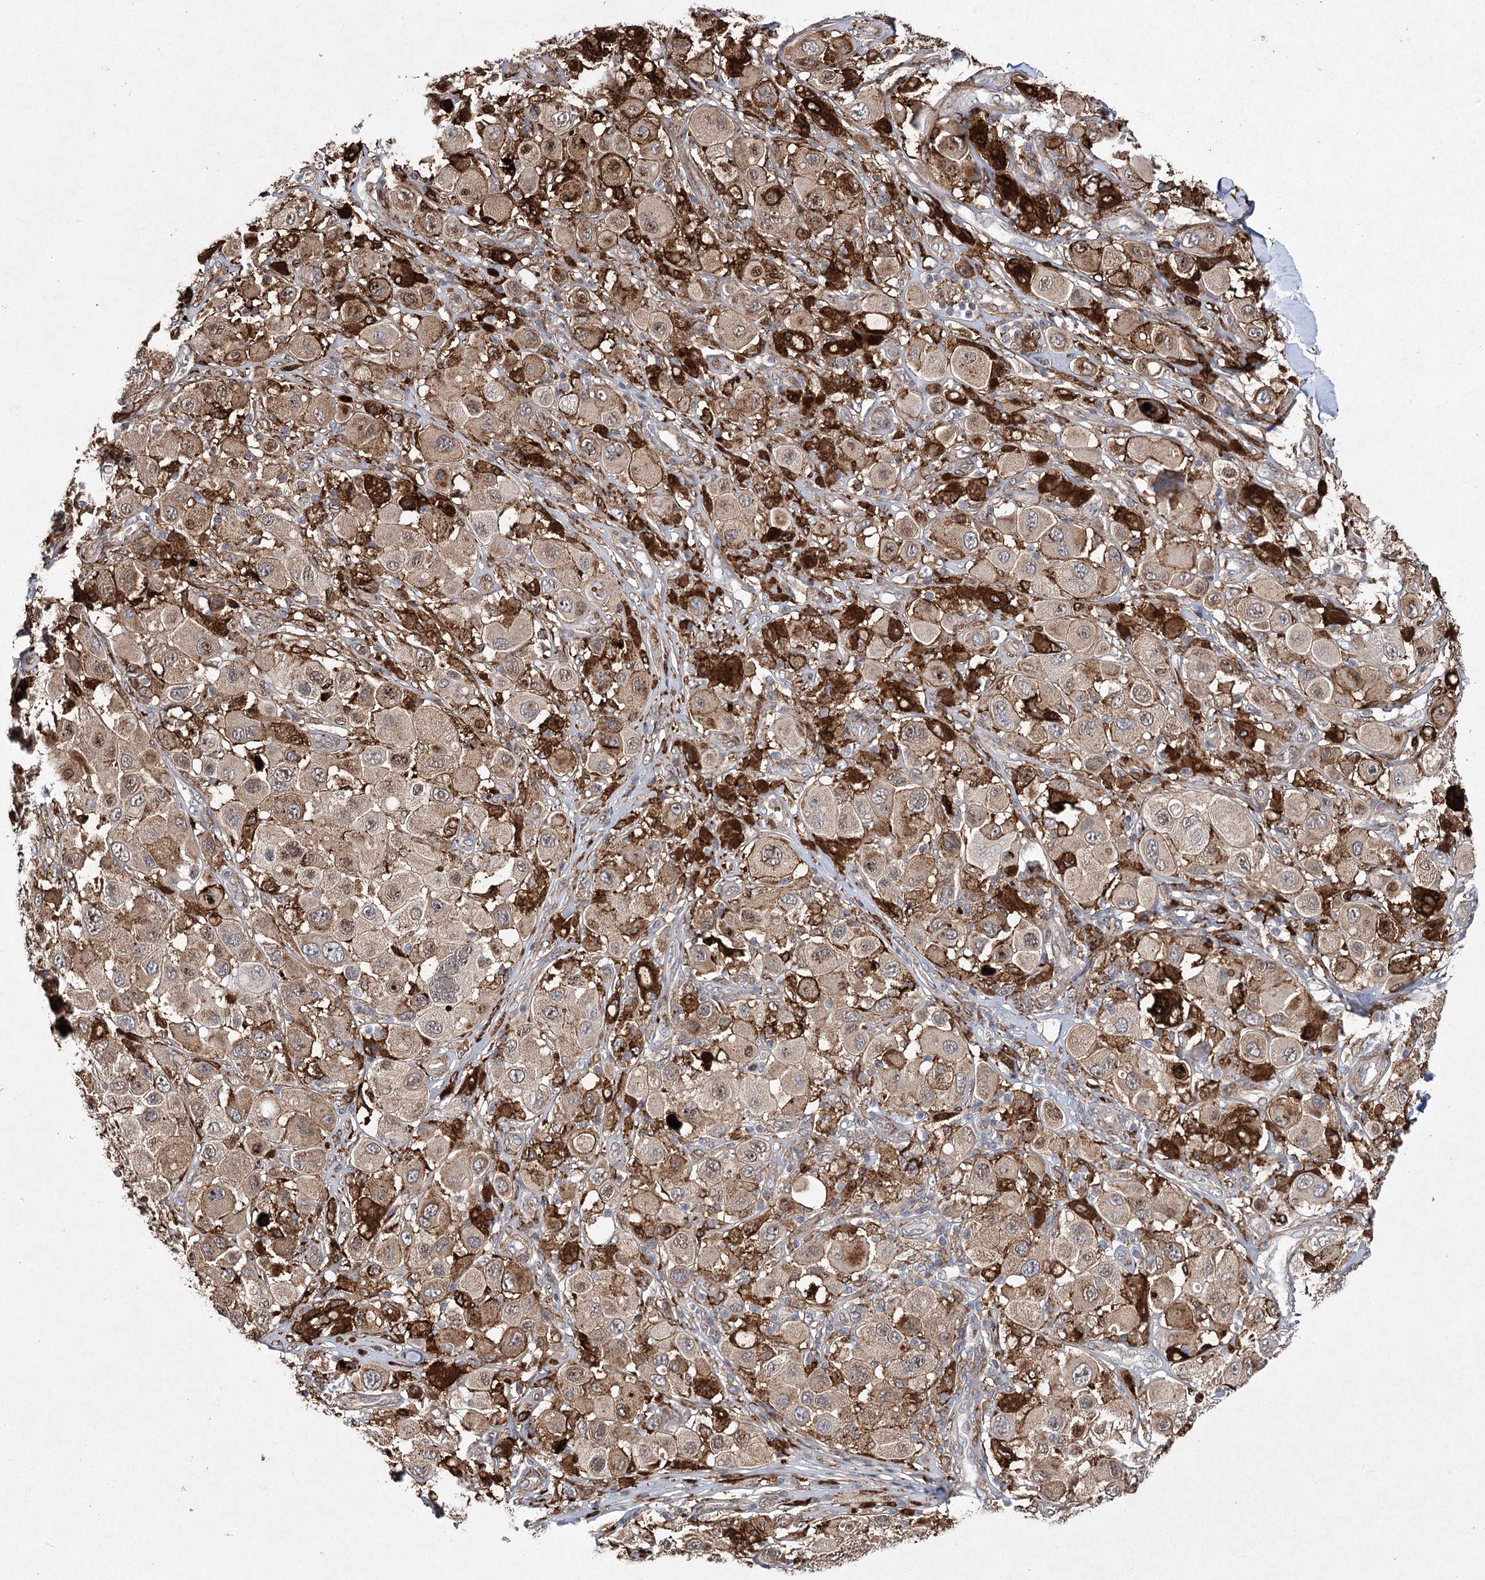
{"staining": {"intensity": "strong", "quantity": "25%-75%", "location": "cytoplasmic/membranous"}, "tissue": "melanoma", "cell_type": "Tumor cells", "image_type": "cancer", "snomed": [{"axis": "morphology", "description": "Malignant melanoma, Metastatic site"}, {"axis": "topography", "description": "Skin"}], "caption": "IHC of human melanoma displays high levels of strong cytoplasmic/membranous expression in approximately 25%-75% of tumor cells. The staining is performed using DAB (3,3'-diaminobenzidine) brown chromogen to label protein expression. The nuclei are counter-stained blue using hematoxylin.", "gene": "DCUN1D4", "patient": {"sex": "male", "age": 41}}